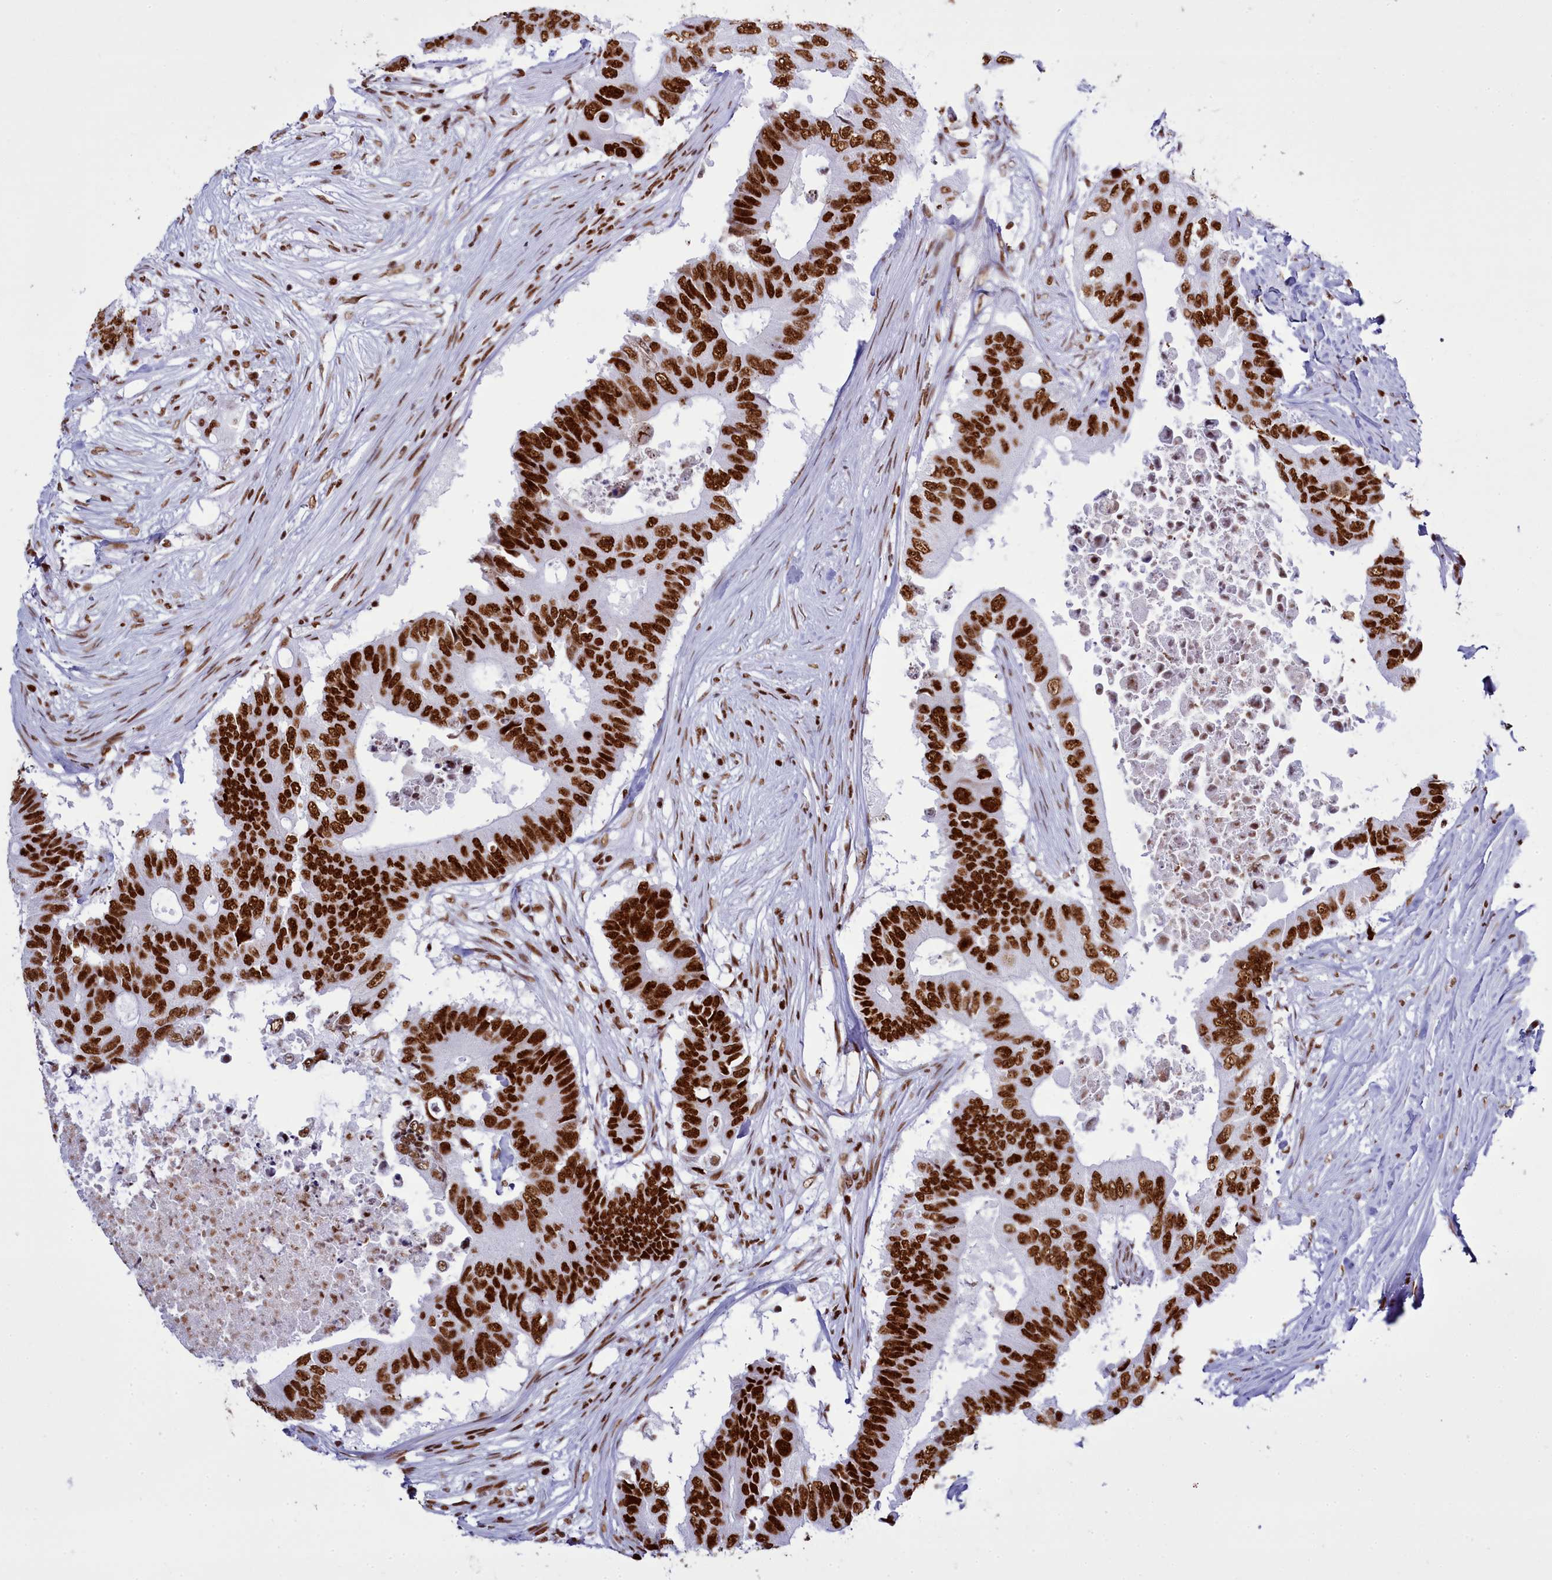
{"staining": {"intensity": "strong", "quantity": ">75%", "location": "nuclear"}, "tissue": "colorectal cancer", "cell_type": "Tumor cells", "image_type": "cancer", "snomed": [{"axis": "morphology", "description": "Adenocarcinoma, NOS"}, {"axis": "topography", "description": "Colon"}], "caption": "A high amount of strong nuclear positivity is seen in approximately >75% of tumor cells in colorectal adenocarcinoma tissue.", "gene": "RALY", "patient": {"sex": "male", "age": 71}}